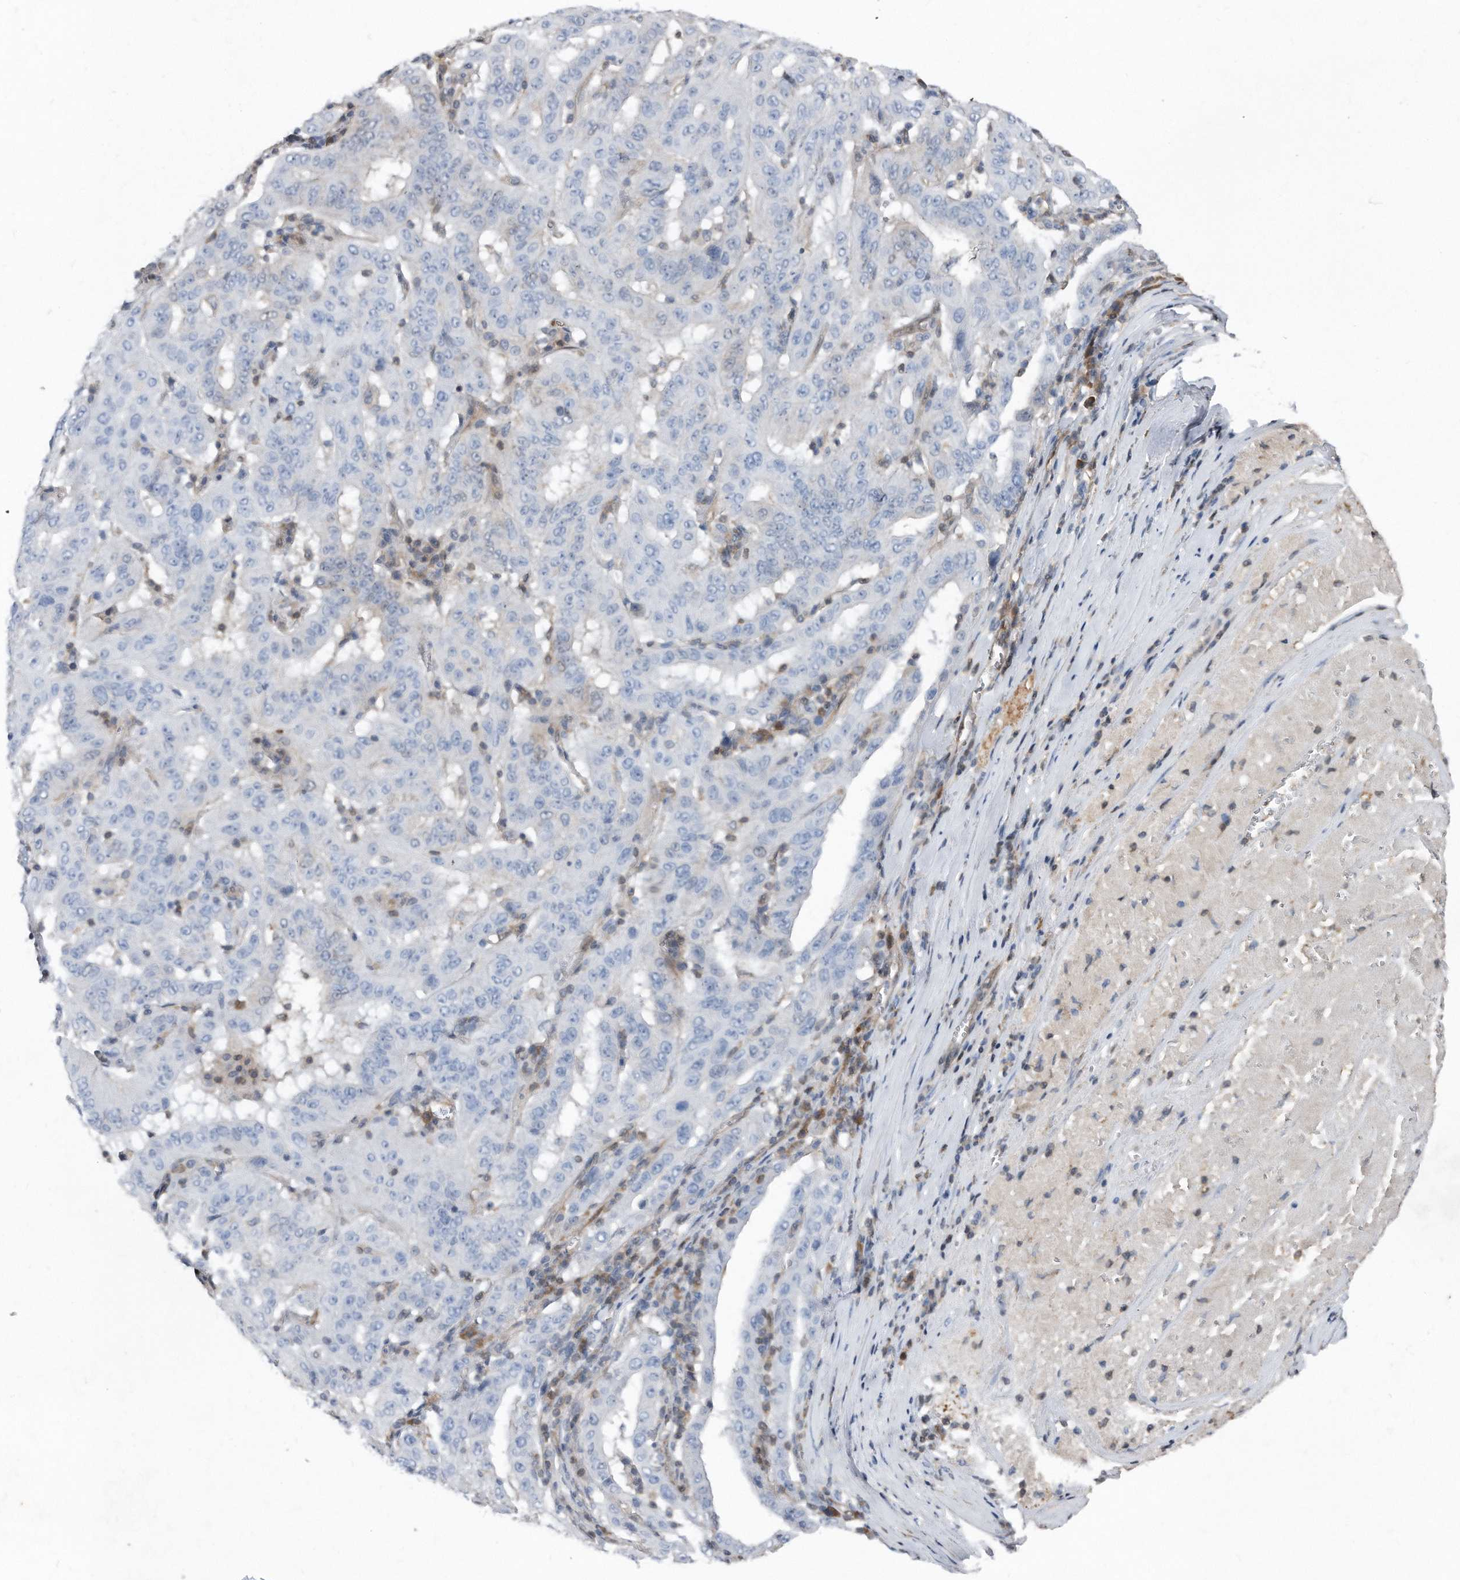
{"staining": {"intensity": "negative", "quantity": "none", "location": "none"}, "tissue": "pancreatic cancer", "cell_type": "Tumor cells", "image_type": "cancer", "snomed": [{"axis": "morphology", "description": "Adenocarcinoma, NOS"}, {"axis": "topography", "description": "Pancreas"}], "caption": "Immunohistochemistry (IHC) of human pancreatic cancer (adenocarcinoma) displays no staining in tumor cells.", "gene": "MAP2K6", "patient": {"sex": "male", "age": 63}}